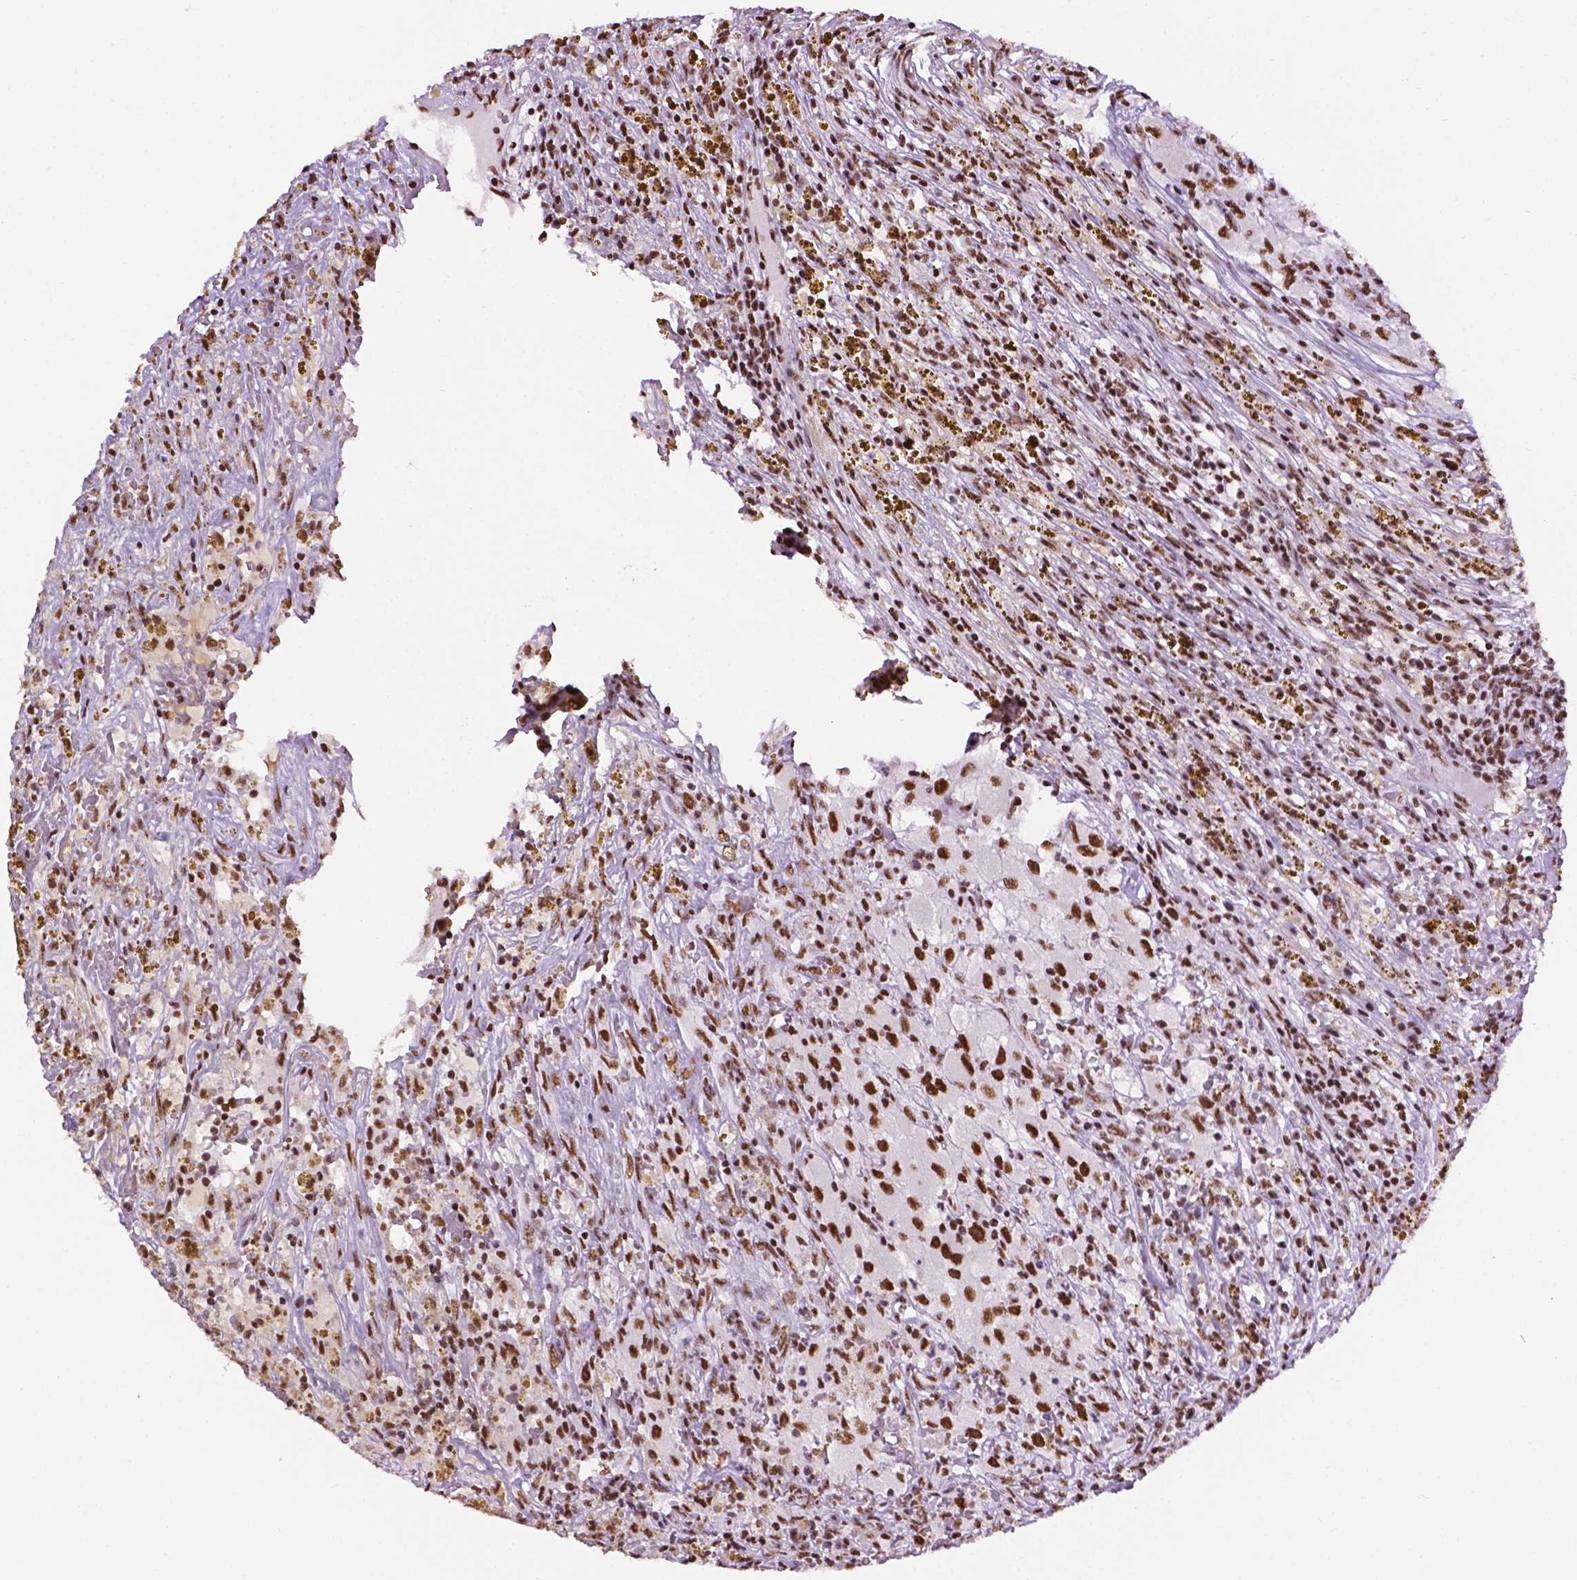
{"staining": {"intensity": "strong", "quantity": ">75%", "location": "nuclear"}, "tissue": "renal cancer", "cell_type": "Tumor cells", "image_type": "cancer", "snomed": [{"axis": "morphology", "description": "Adenocarcinoma, NOS"}, {"axis": "topography", "description": "Kidney"}], "caption": "Renal cancer (adenocarcinoma) stained for a protein shows strong nuclear positivity in tumor cells. (DAB IHC with brightfield microscopy, high magnification).", "gene": "CCAR2", "patient": {"sex": "female", "age": 67}}